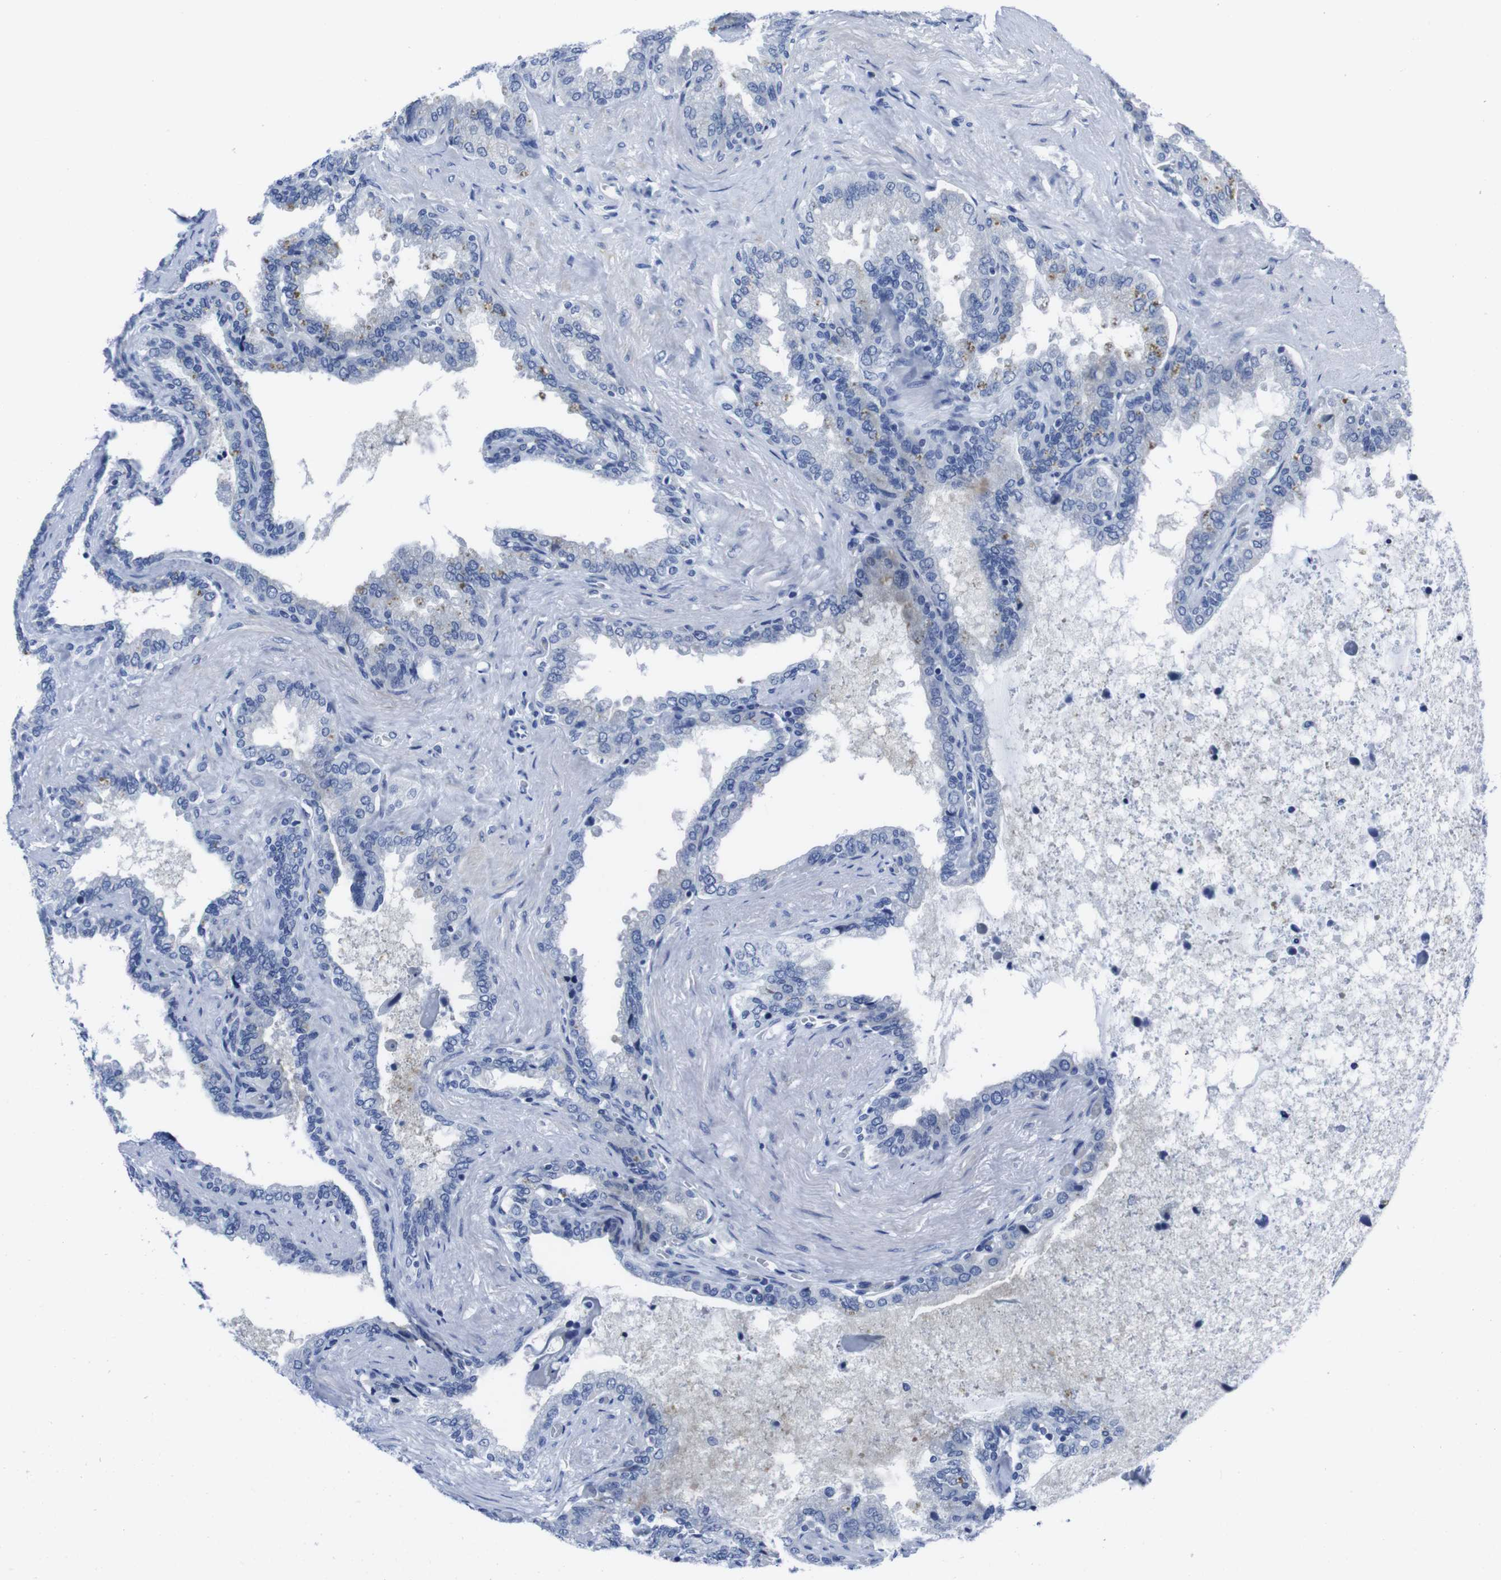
{"staining": {"intensity": "weak", "quantity": "<25%", "location": "cytoplasmic/membranous"}, "tissue": "seminal vesicle", "cell_type": "Glandular cells", "image_type": "normal", "snomed": [{"axis": "morphology", "description": "Normal tissue, NOS"}, {"axis": "topography", "description": "Seminal veicle"}], "caption": "A photomicrograph of seminal vesicle stained for a protein reveals no brown staining in glandular cells.", "gene": "EIF4A1", "patient": {"sex": "male", "age": 46}}